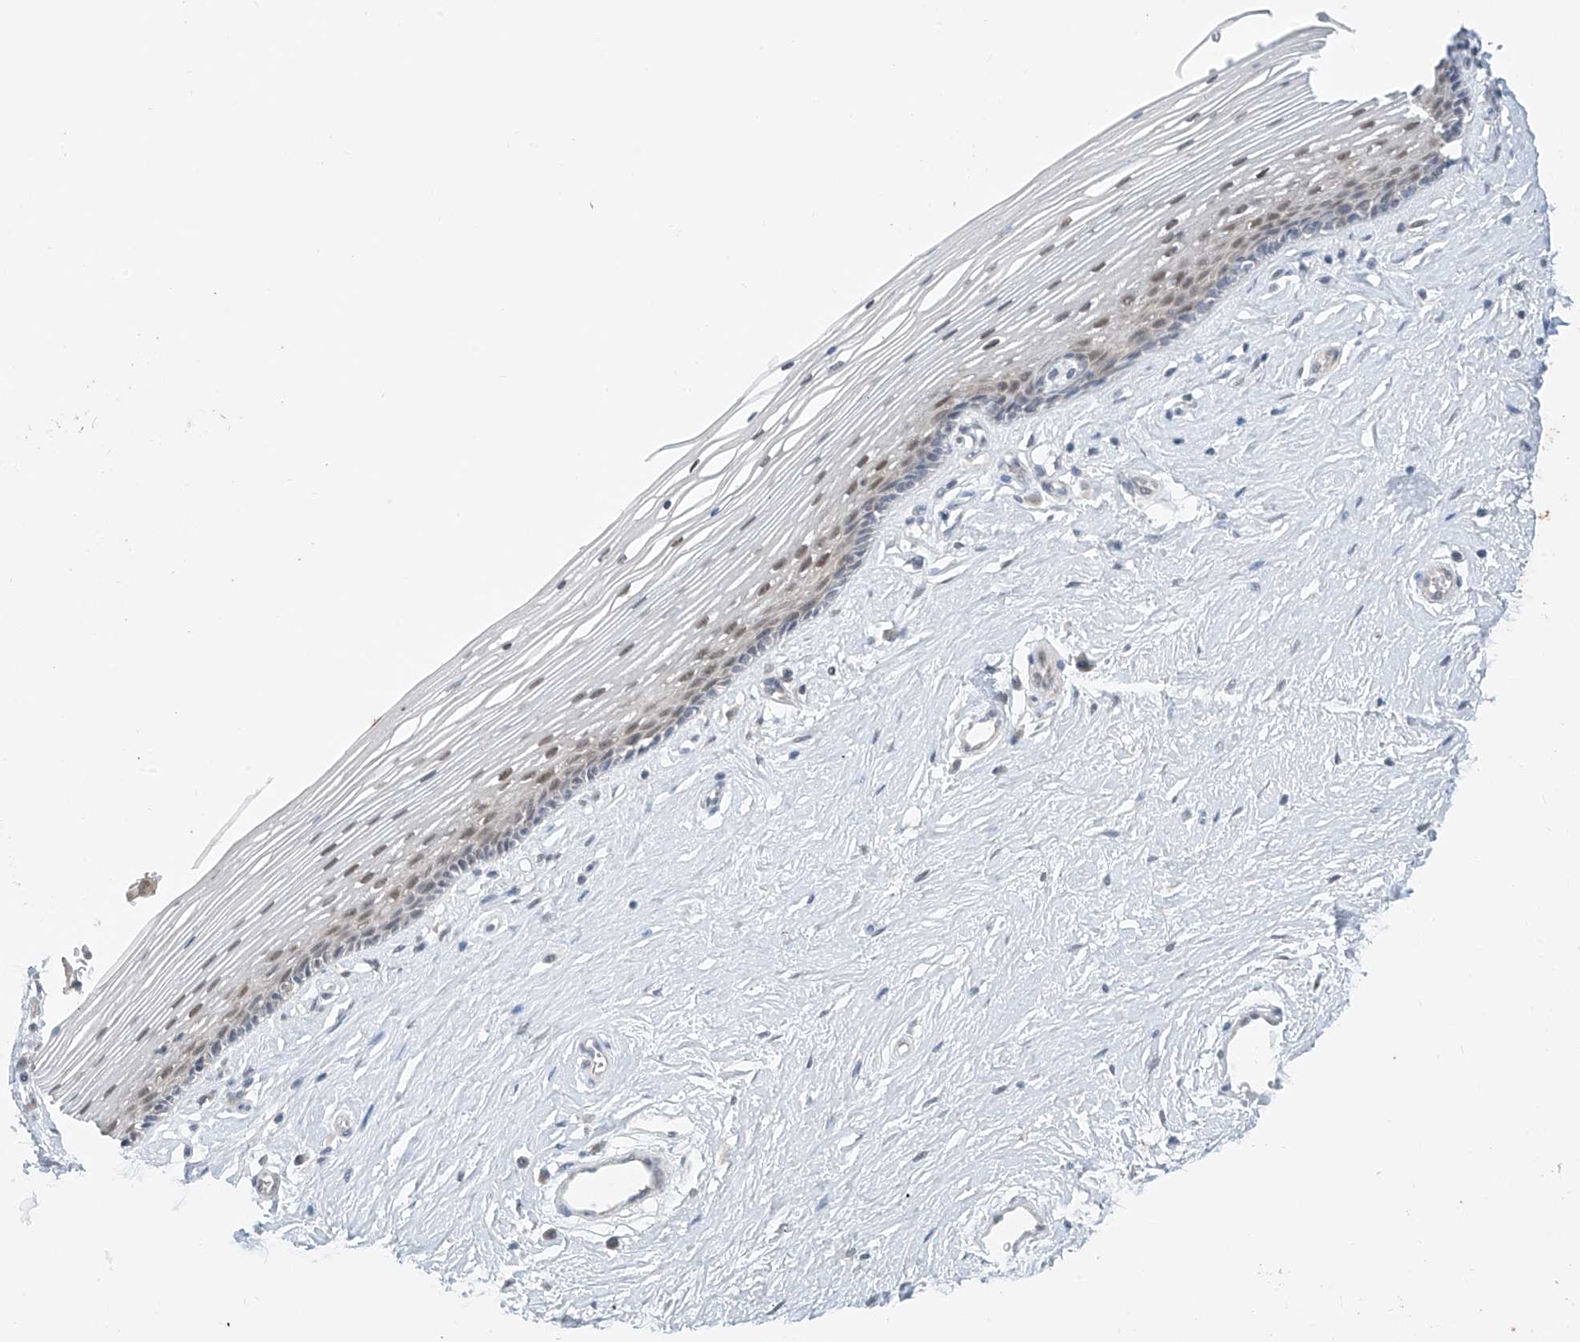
{"staining": {"intensity": "moderate", "quantity": "25%-75%", "location": "nuclear"}, "tissue": "vagina", "cell_type": "Squamous epithelial cells", "image_type": "normal", "snomed": [{"axis": "morphology", "description": "Normal tissue, NOS"}, {"axis": "topography", "description": "Vagina"}], "caption": "A brown stain labels moderate nuclear staining of a protein in squamous epithelial cells of normal human vagina.", "gene": "APLF", "patient": {"sex": "female", "age": 46}}